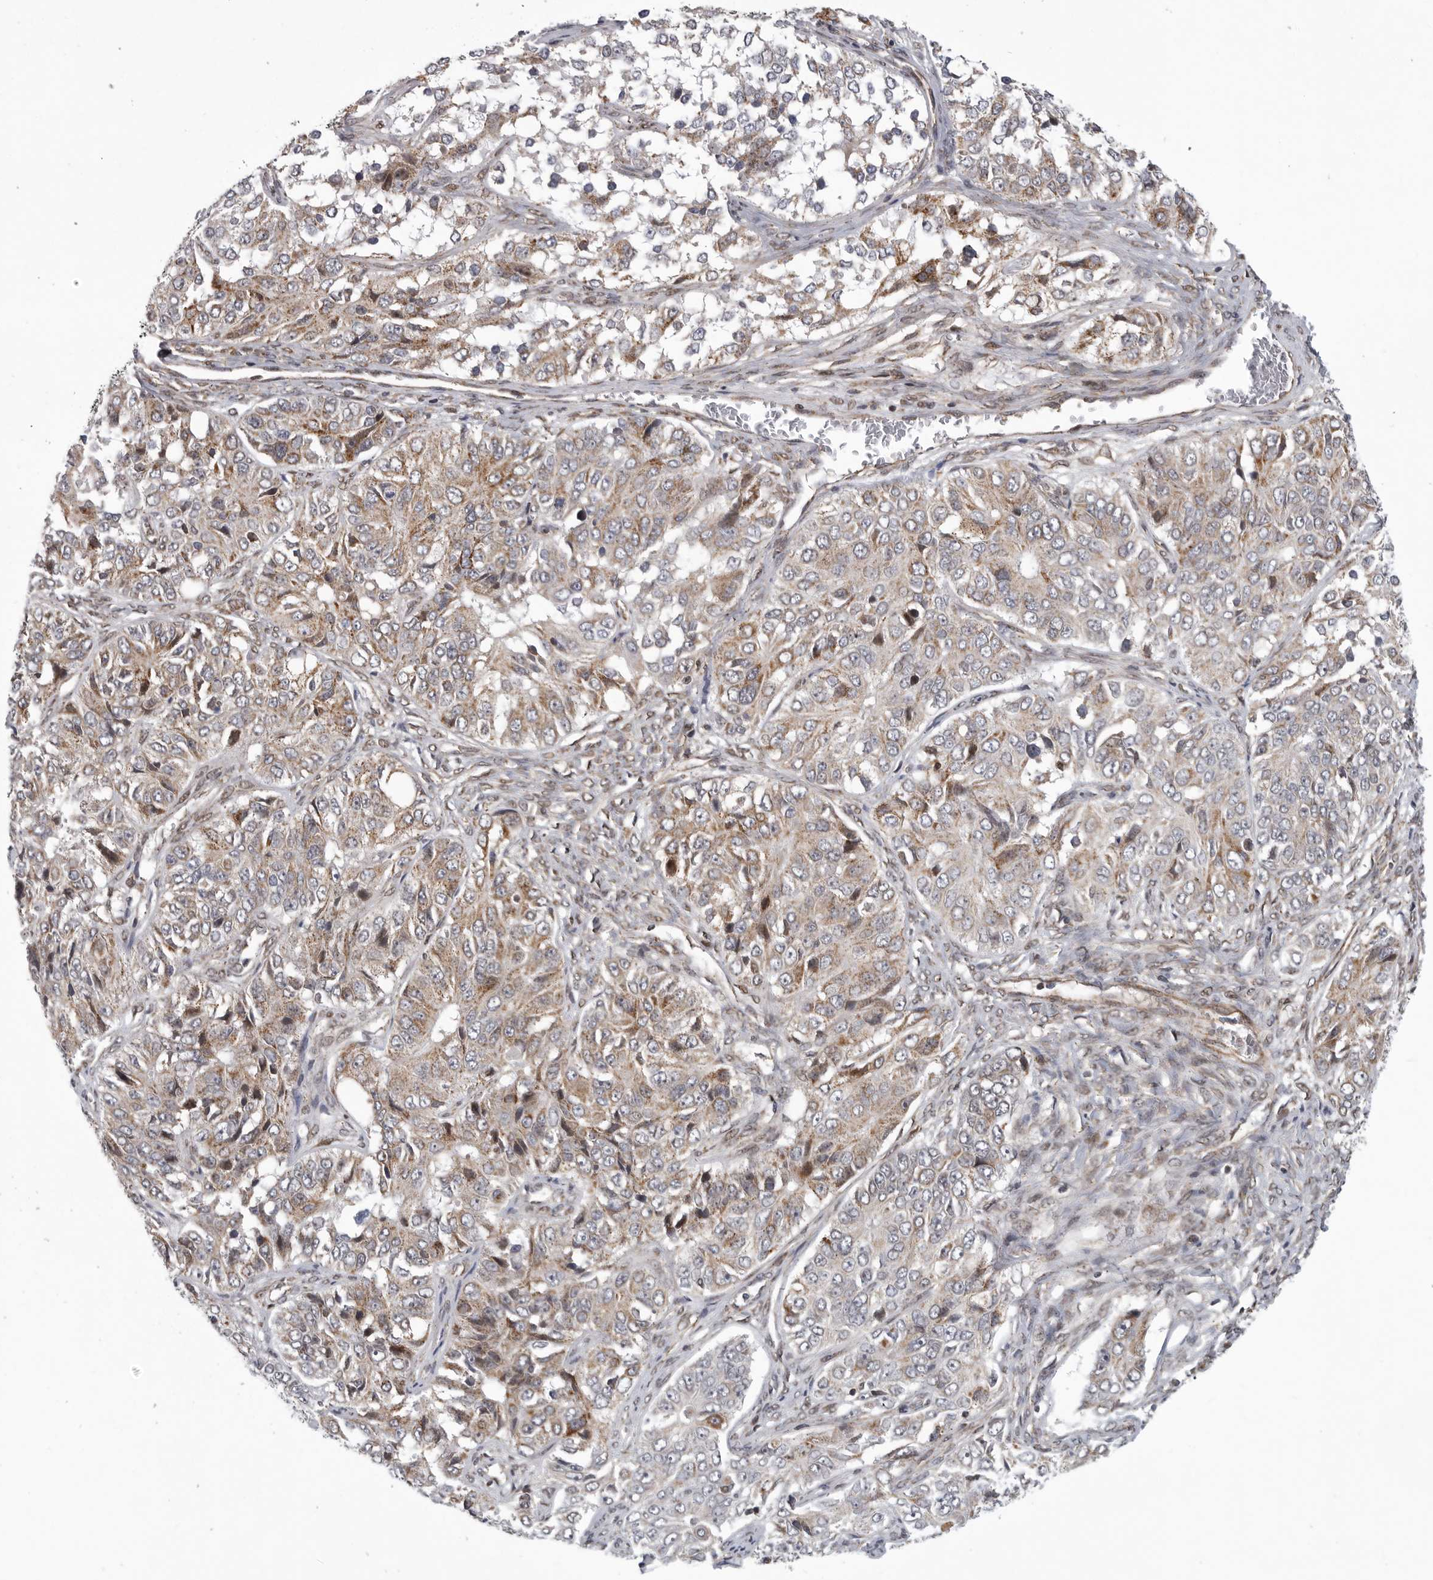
{"staining": {"intensity": "weak", "quantity": ">75%", "location": "cytoplasmic/membranous"}, "tissue": "ovarian cancer", "cell_type": "Tumor cells", "image_type": "cancer", "snomed": [{"axis": "morphology", "description": "Carcinoma, endometroid"}, {"axis": "topography", "description": "Ovary"}], "caption": "A micrograph showing weak cytoplasmic/membranous staining in about >75% of tumor cells in ovarian cancer (endometroid carcinoma), as visualized by brown immunohistochemical staining.", "gene": "TMPRSS11F", "patient": {"sex": "female", "age": 51}}